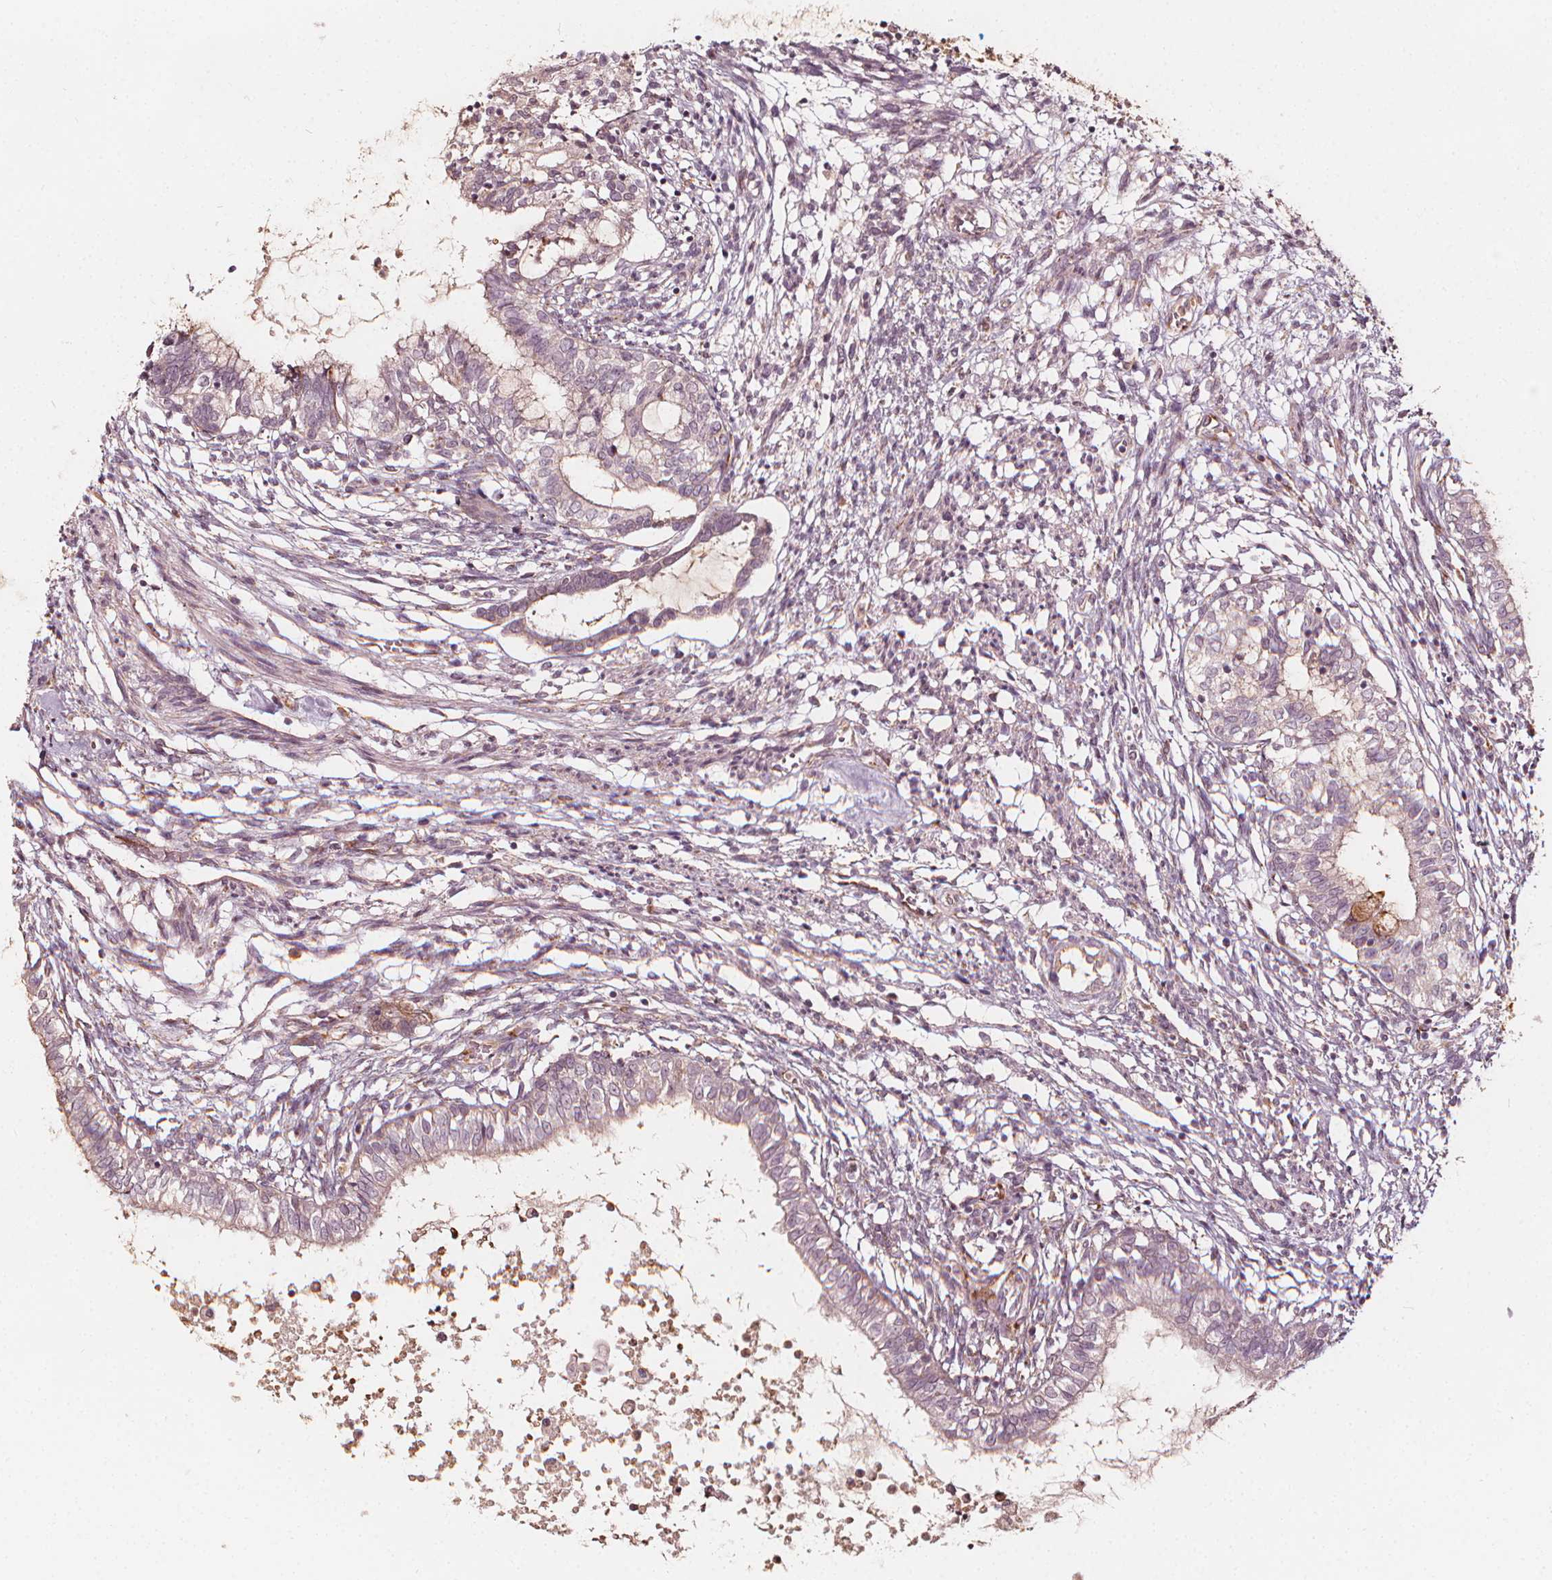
{"staining": {"intensity": "weak", "quantity": "<25%", "location": "cytoplasmic/membranous"}, "tissue": "testis cancer", "cell_type": "Tumor cells", "image_type": "cancer", "snomed": [{"axis": "morphology", "description": "Carcinoma, Embryonal, NOS"}, {"axis": "topography", "description": "Testis"}], "caption": "The photomicrograph shows no staining of tumor cells in testis embryonal carcinoma.", "gene": "NPC1L1", "patient": {"sex": "male", "age": 37}}